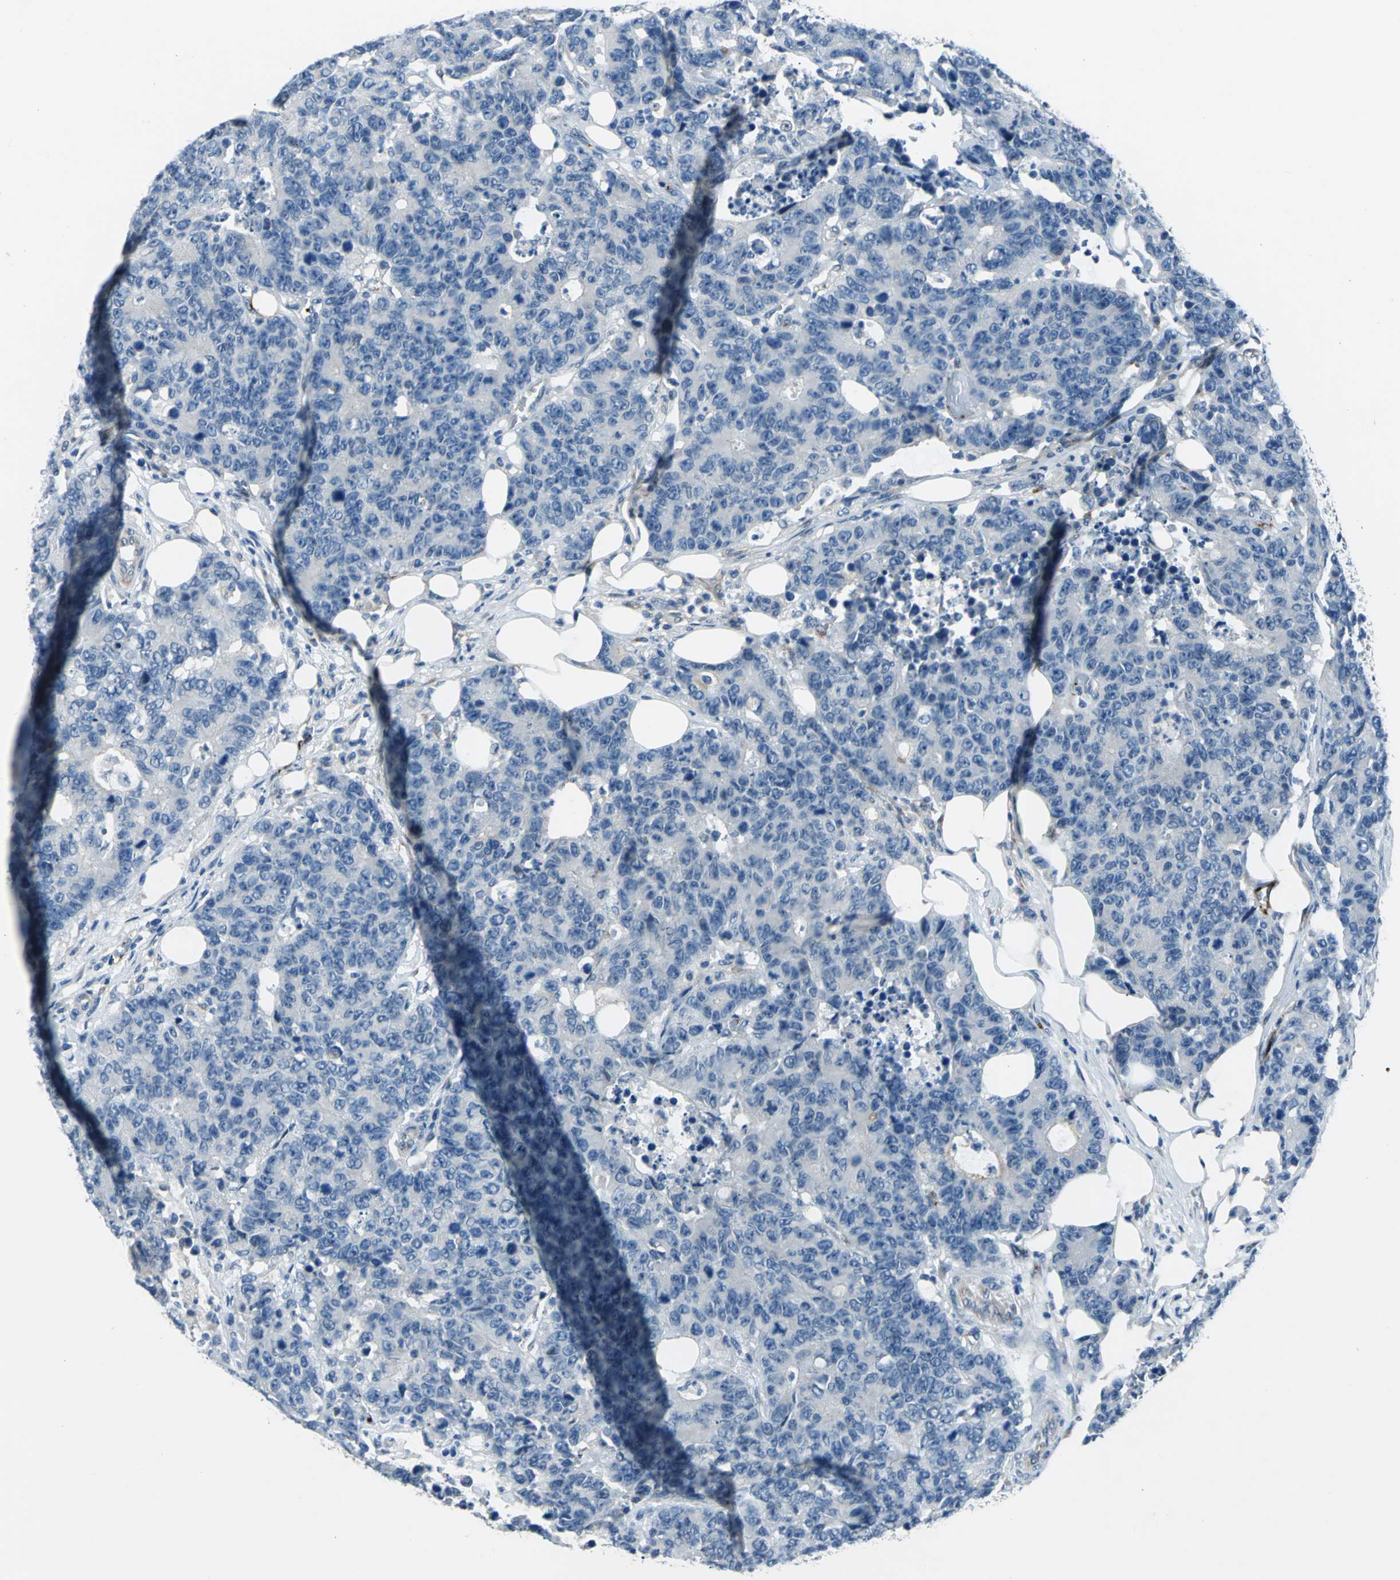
{"staining": {"intensity": "negative", "quantity": "none", "location": "none"}, "tissue": "colorectal cancer", "cell_type": "Tumor cells", "image_type": "cancer", "snomed": [{"axis": "morphology", "description": "Adenocarcinoma, NOS"}, {"axis": "topography", "description": "Colon"}], "caption": "The photomicrograph shows no significant staining in tumor cells of colorectal adenocarcinoma. (DAB (3,3'-diaminobenzidine) IHC with hematoxylin counter stain).", "gene": "SELP", "patient": {"sex": "female", "age": 86}}